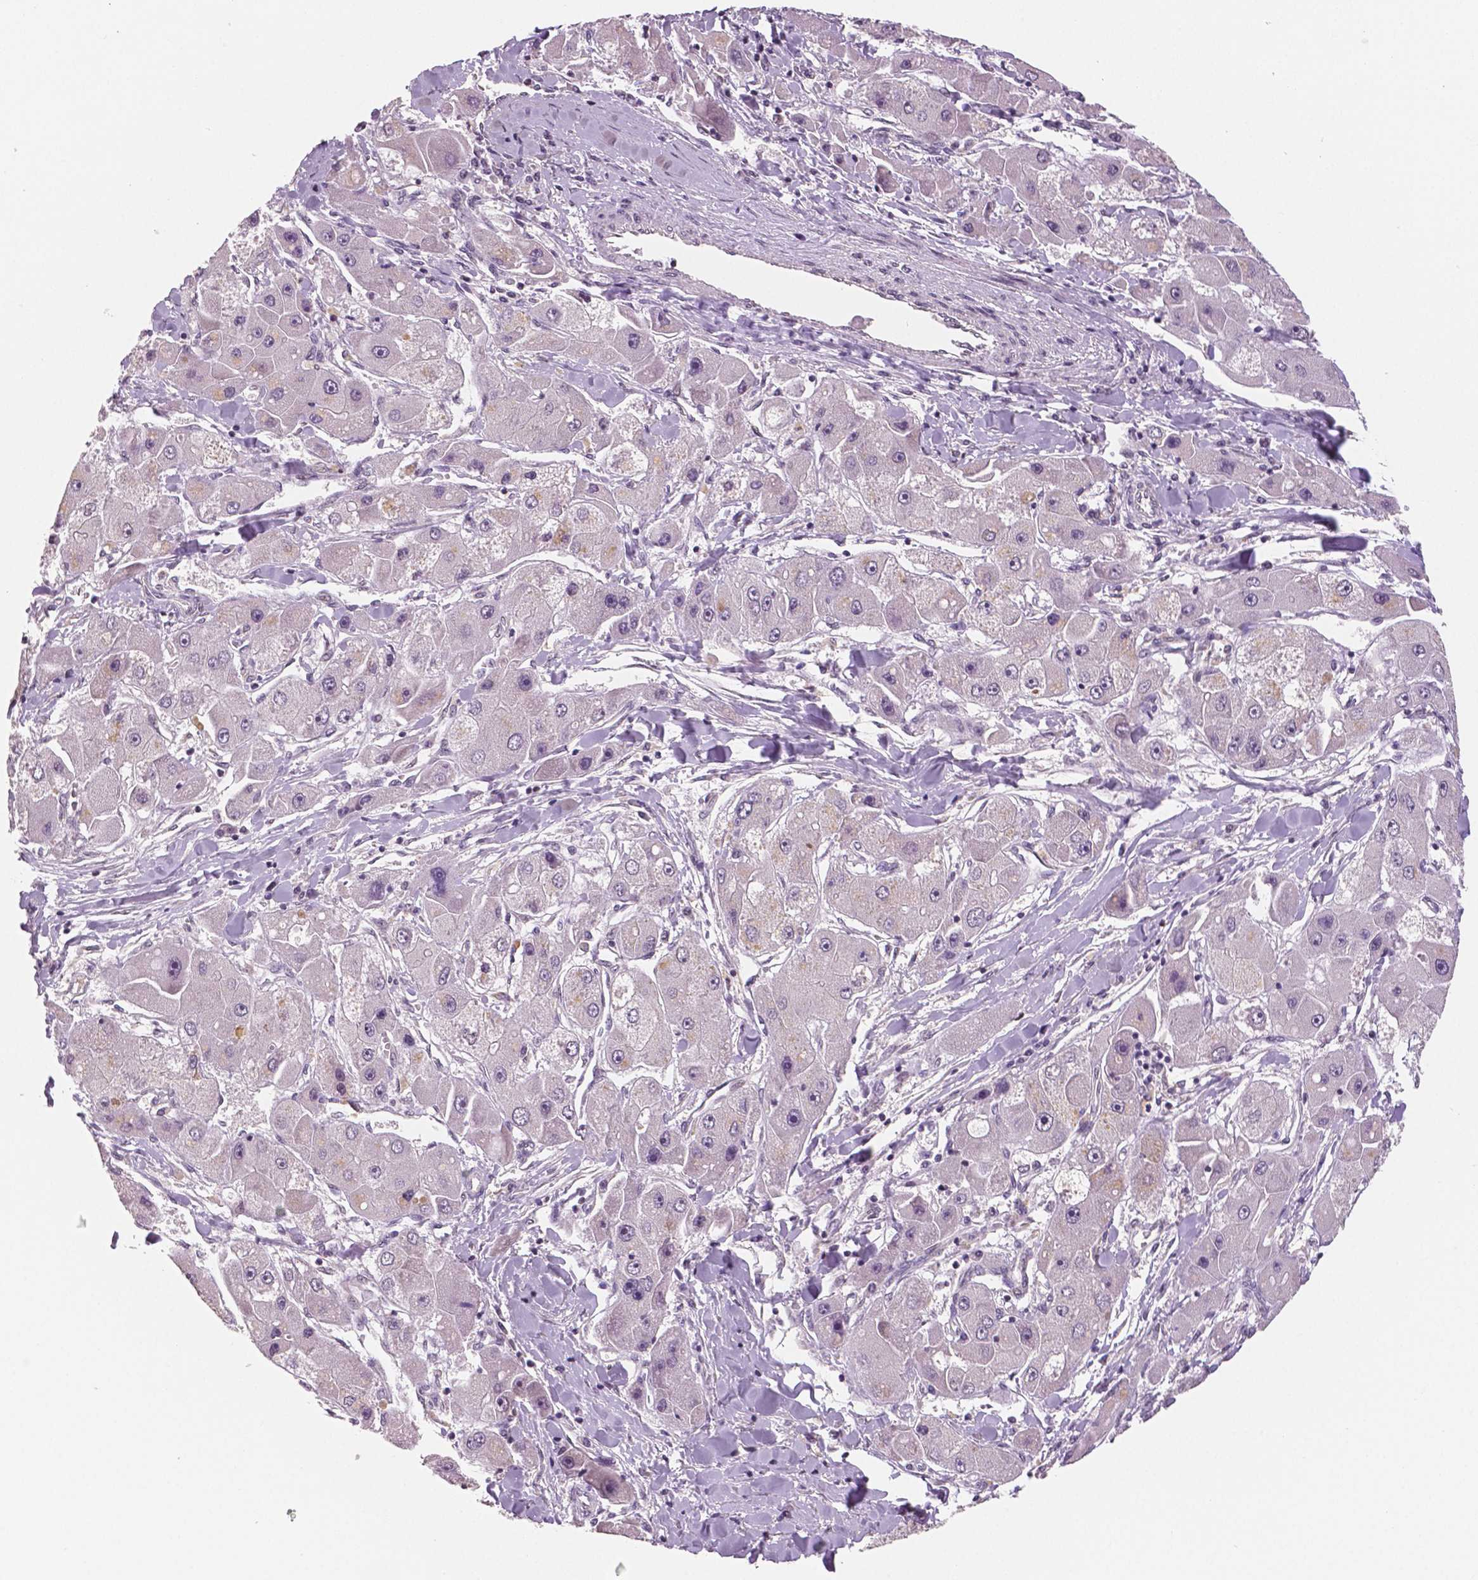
{"staining": {"intensity": "negative", "quantity": "none", "location": "none"}, "tissue": "liver cancer", "cell_type": "Tumor cells", "image_type": "cancer", "snomed": [{"axis": "morphology", "description": "Carcinoma, Hepatocellular, NOS"}, {"axis": "topography", "description": "Liver"}], "caption": "Protein analysis of hepatocellular carcinoma (liver) demonstrates no significant expression in tumor cells.", "gene": "STAT3", "patient": {"sex": "male", "age": 24}}